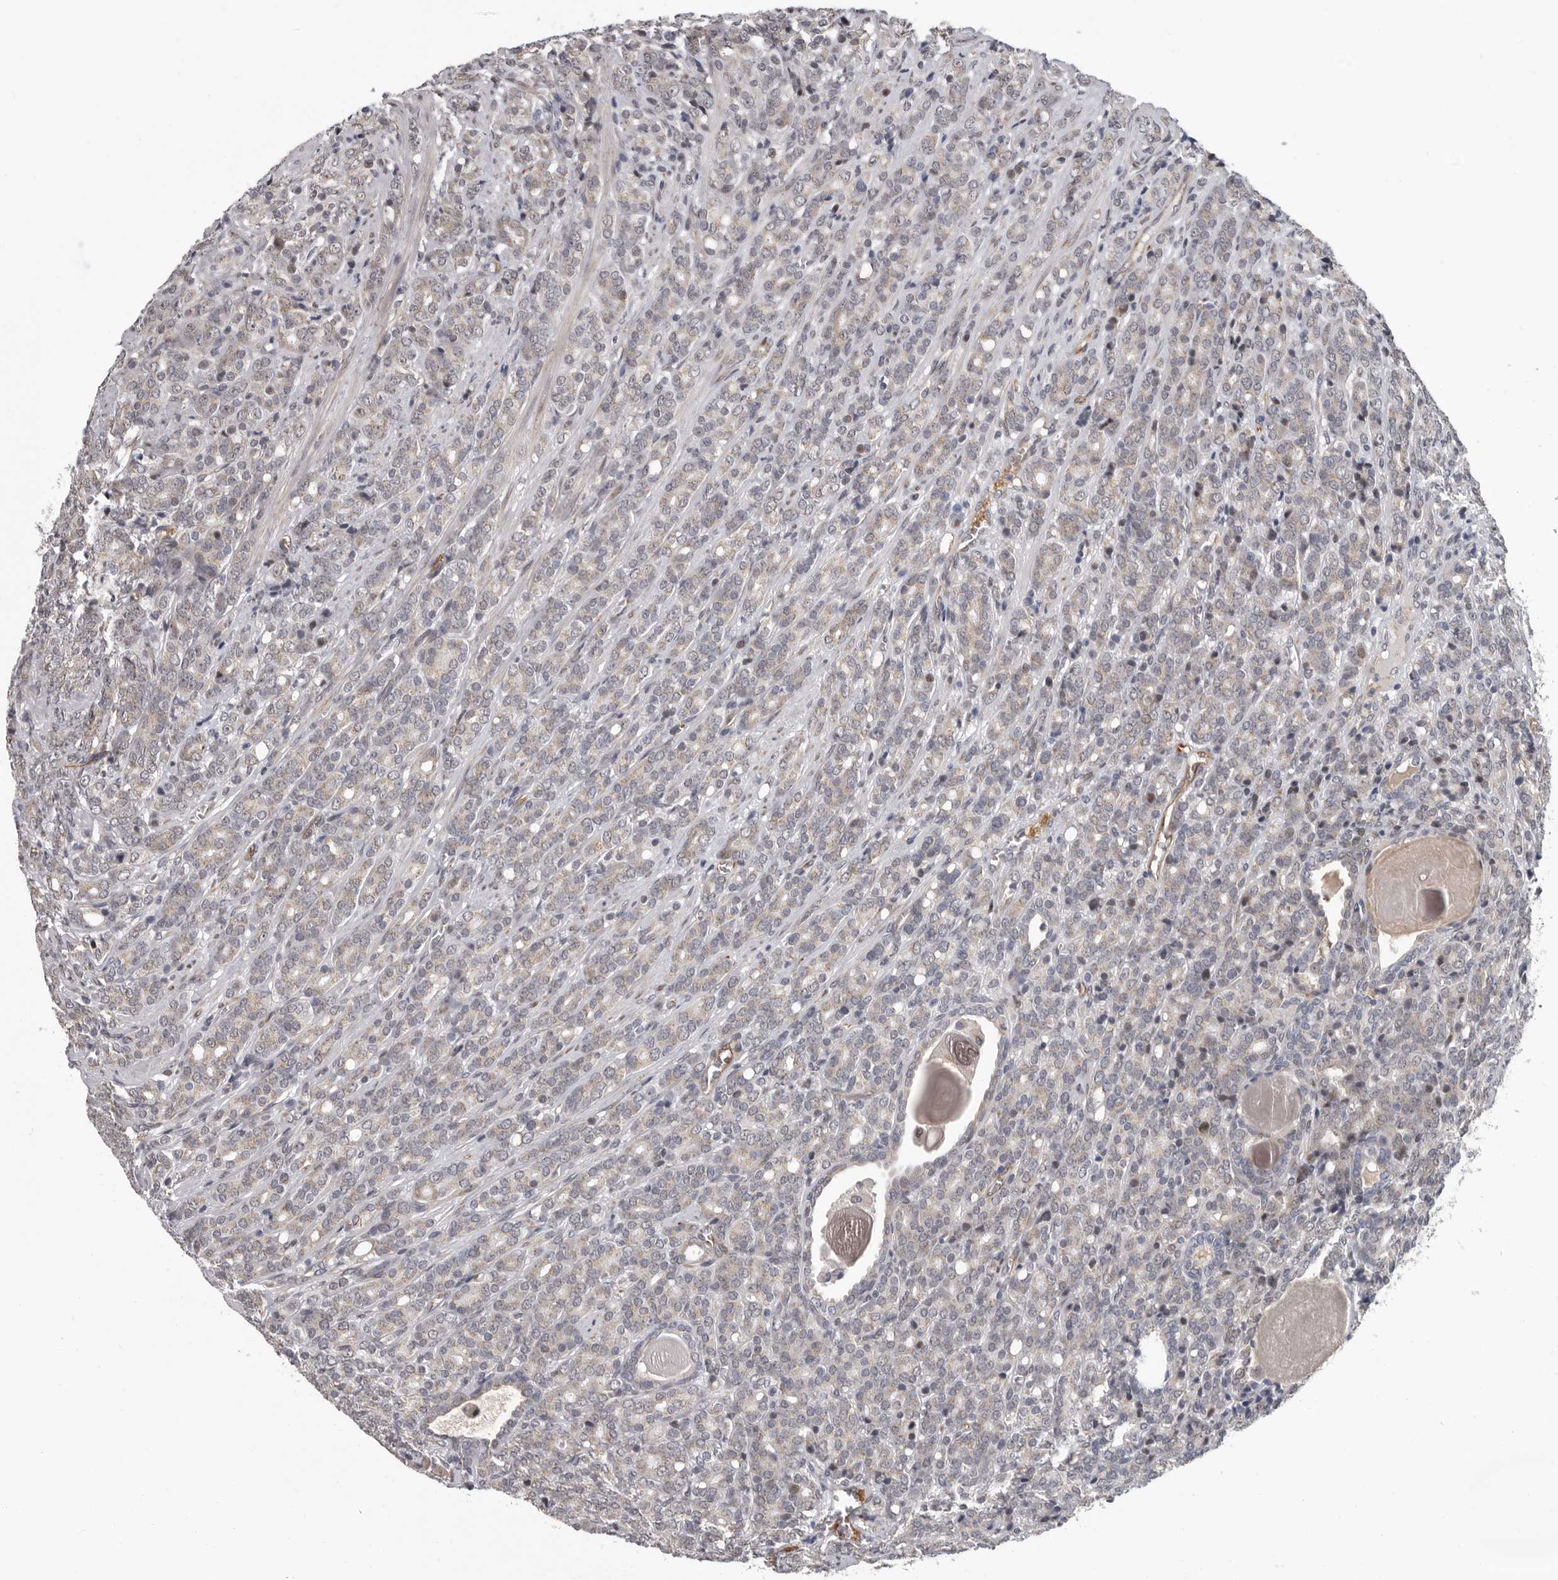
{"staining": {"intensity": "negative", "quantity": "none", "location": "none"}, "tissue": "prostate cancer", "cell_type": "Tumor cells", "image_type": "cancer", "snomed": [{"axis": "morphology", "description": "Adenocarcinoma, High grade"}, {"axis": "topography", "description": "Prostate"}], "caption": "Prostate adenocarcinoma (high-grade) stained for a protein using immunohistochemistry (IHC) displays no expression tumor cells.", "gene": "RALGPS2", "patient": {"sex": "male", "age": 62}}